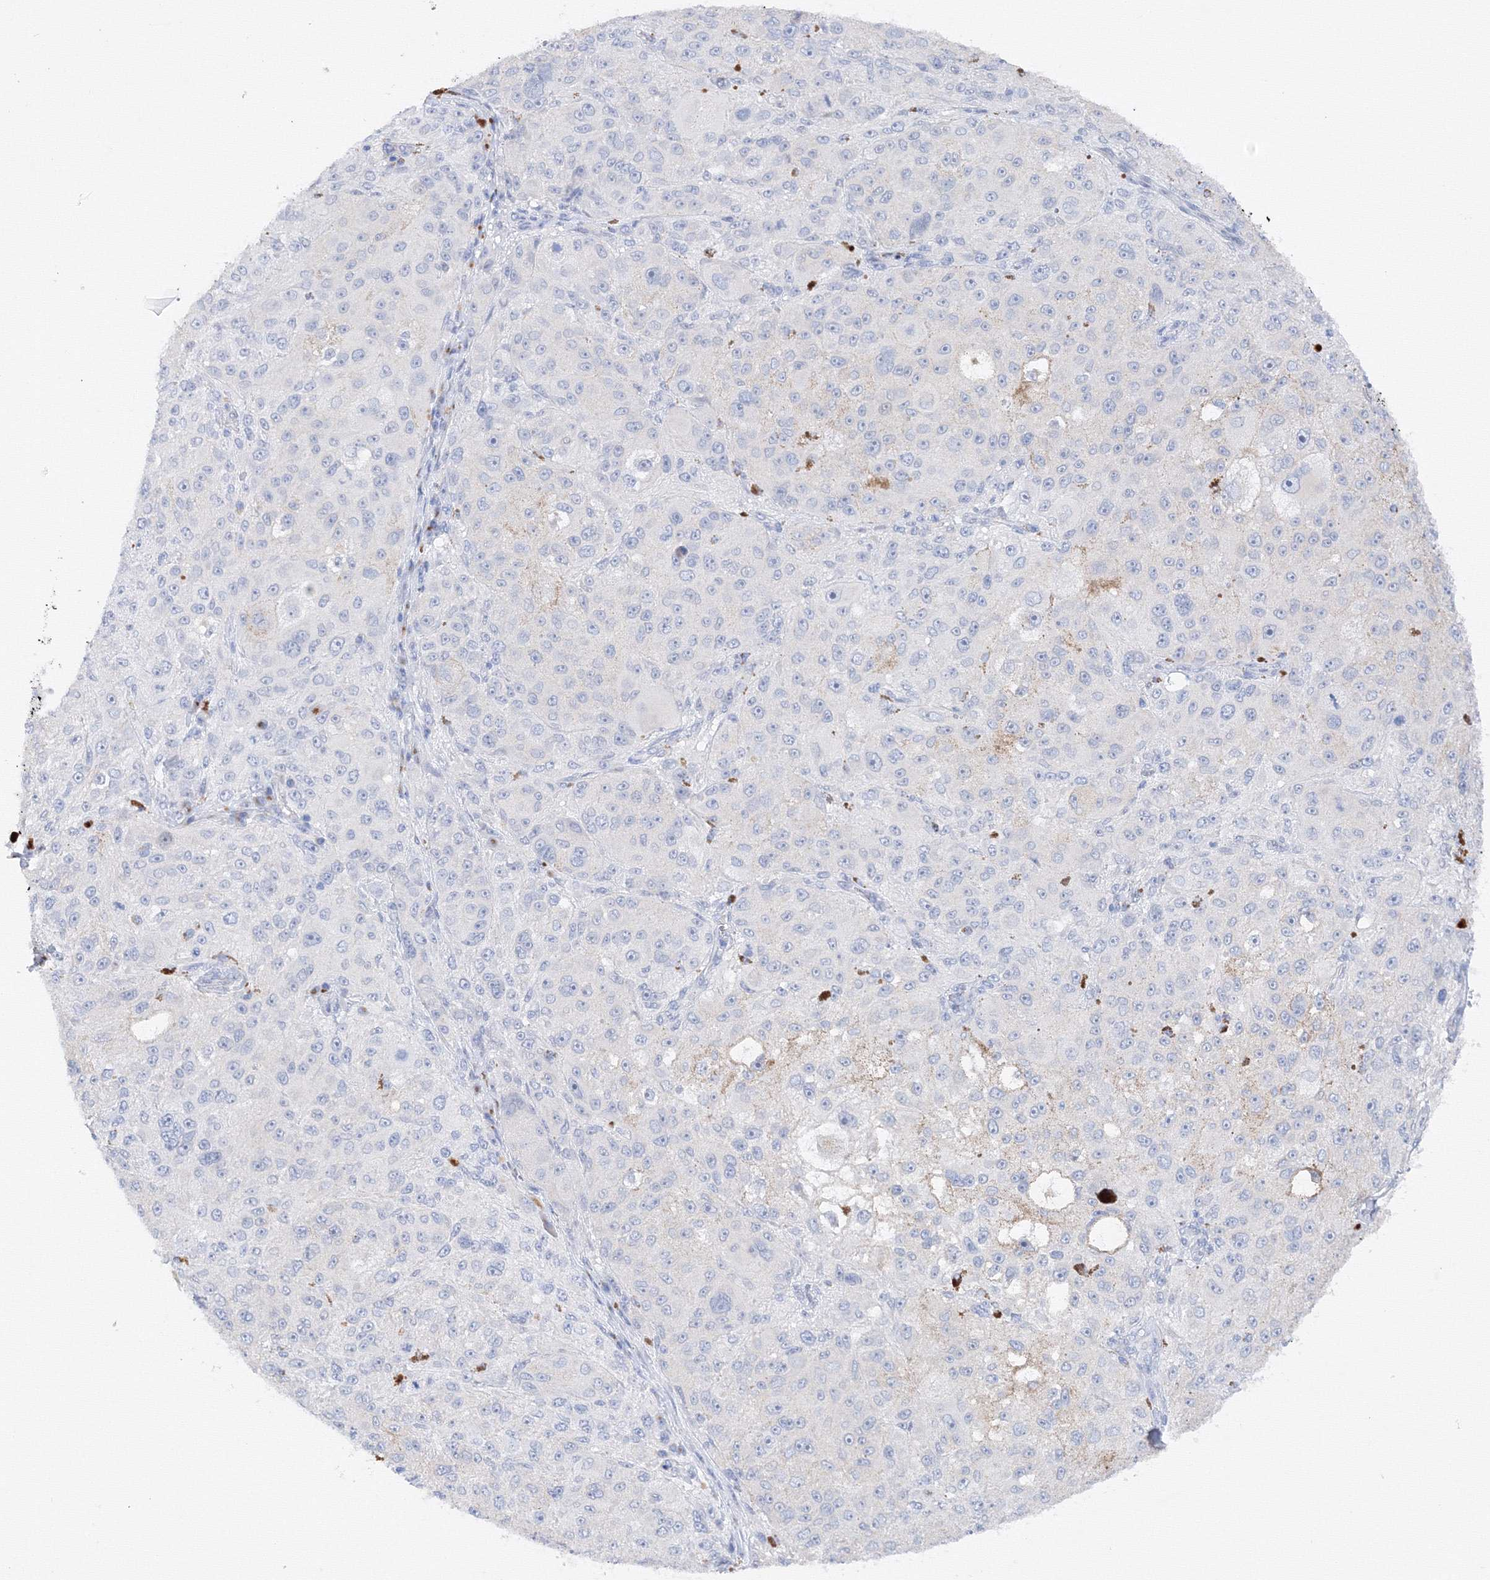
{"staining": {"intensity": "negative", "quantity": "none", "location": "none"}, "tissue": "melanoma", "cell_type": "Tumor cells", "image_type": "cancer", "snomed": [{"axis": "morphology", "description": "Necrosis, NOS"}, {"axis": "morphology", "description": "Malignant melanoma, NOS"}, {"axis": "topography", "description": "Skin"}], "caption": "Immunohistochemical staining of malignant melanoma shows no significant expression in tumor cells. (DAB immunohistochemistry (IHC) visualized using brightfield microscopy, high magnification).", "gene": "TAMM41", "patient": {"sex": "female", "age": 87}}